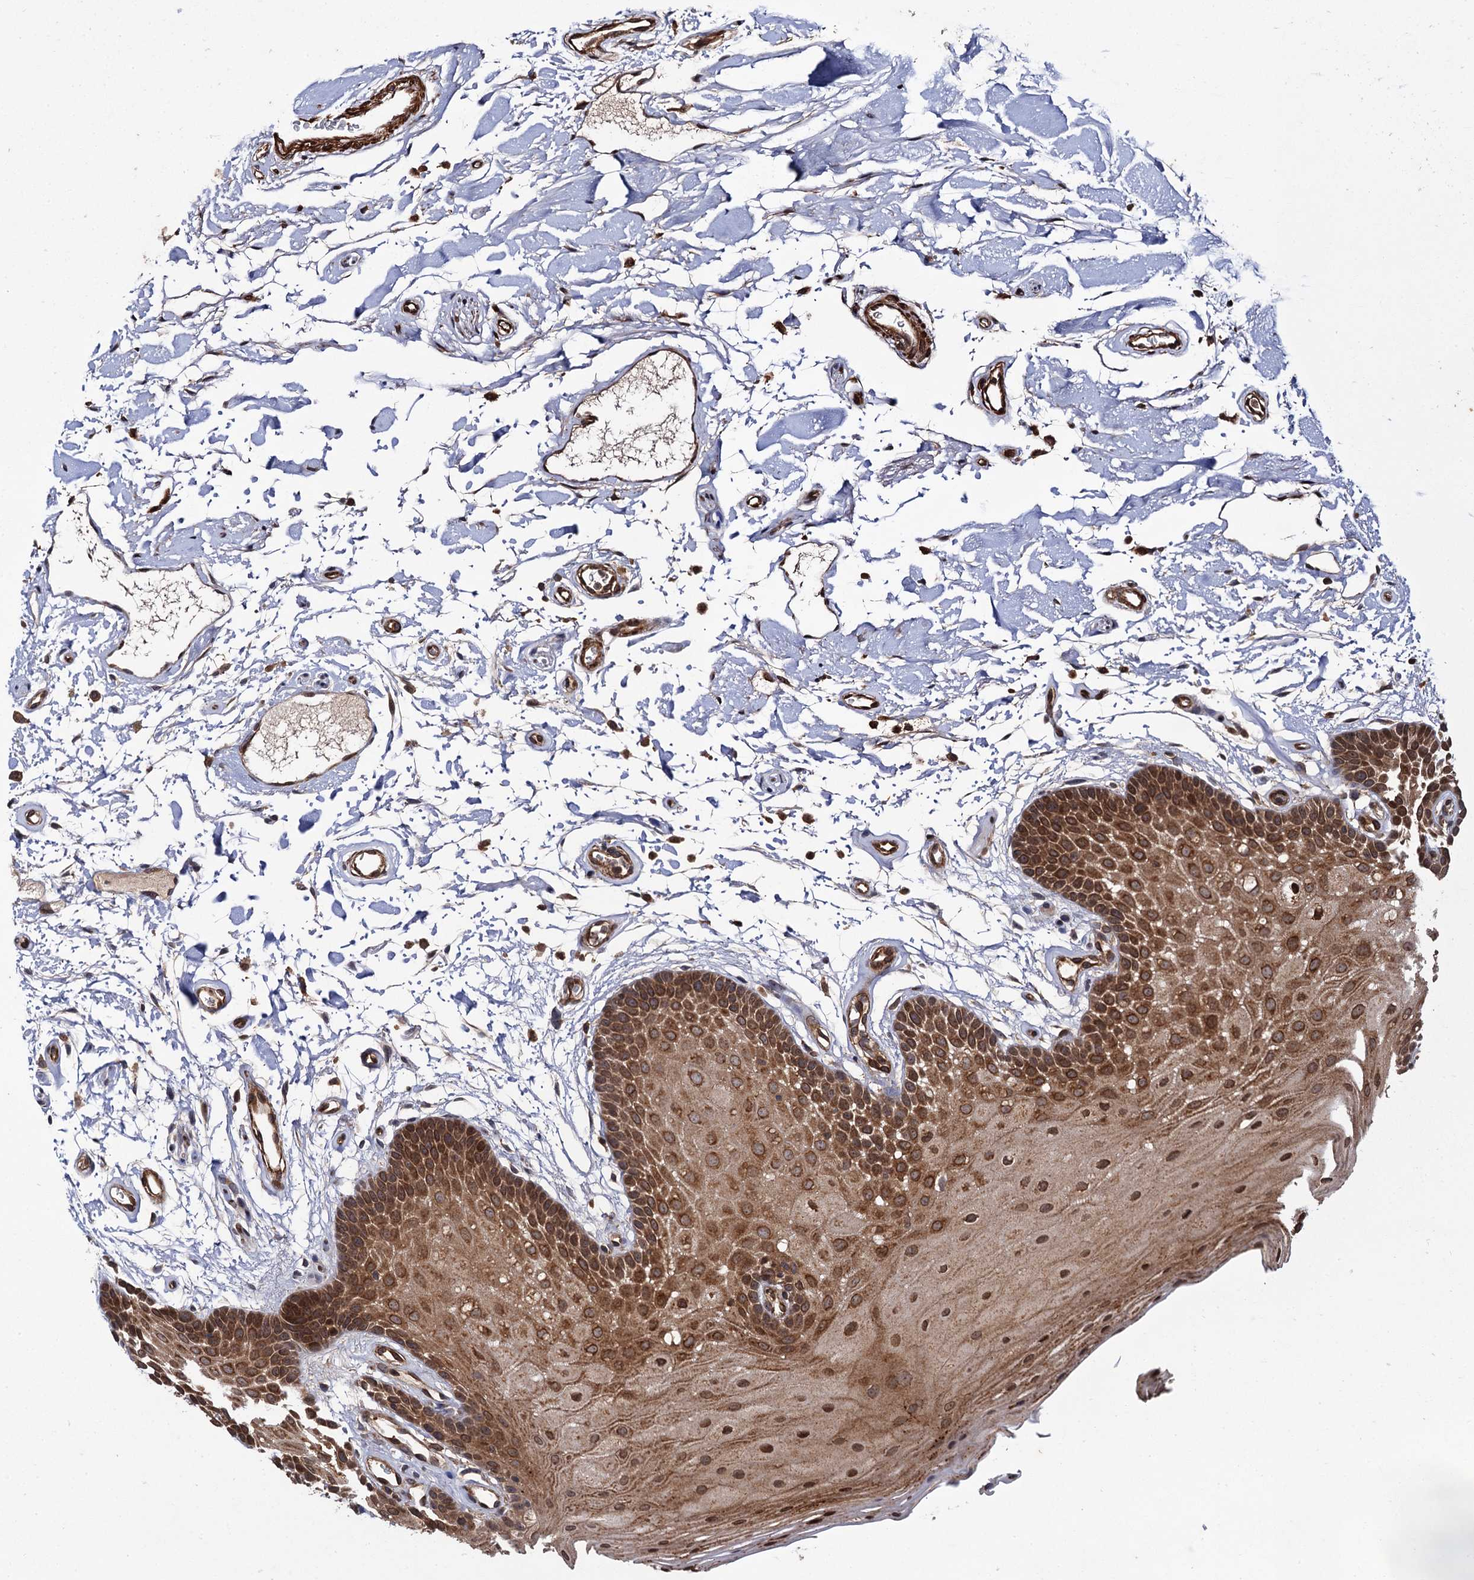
{"staining": {"intensity": "strong", "quantity": ">75%", "location": "cytoplasmic/membranous,nuclear"}, "tissue": "oral mucosa", "cell_type": "Squamous epithelial cells", "image_type": "normal", "snomed": [{"axis": "morphology", "description": "Normal tissue, NOS"}, {"axis": "topography", "description": "Oral tissue"}], "caption": "High-magnification brightfield microscopy of benign oral mucosa stained with DAB (3,3'-diaminobenzidine) (brown) and counterstained with hematoxylin (blue). squamous epithelial cells exhibit strong cytoplasmic/membranous,nuclear expression is identified in approximately>75% of cells.", "gene": "BORA", "patient": {"sex": "male", "age": 62}}